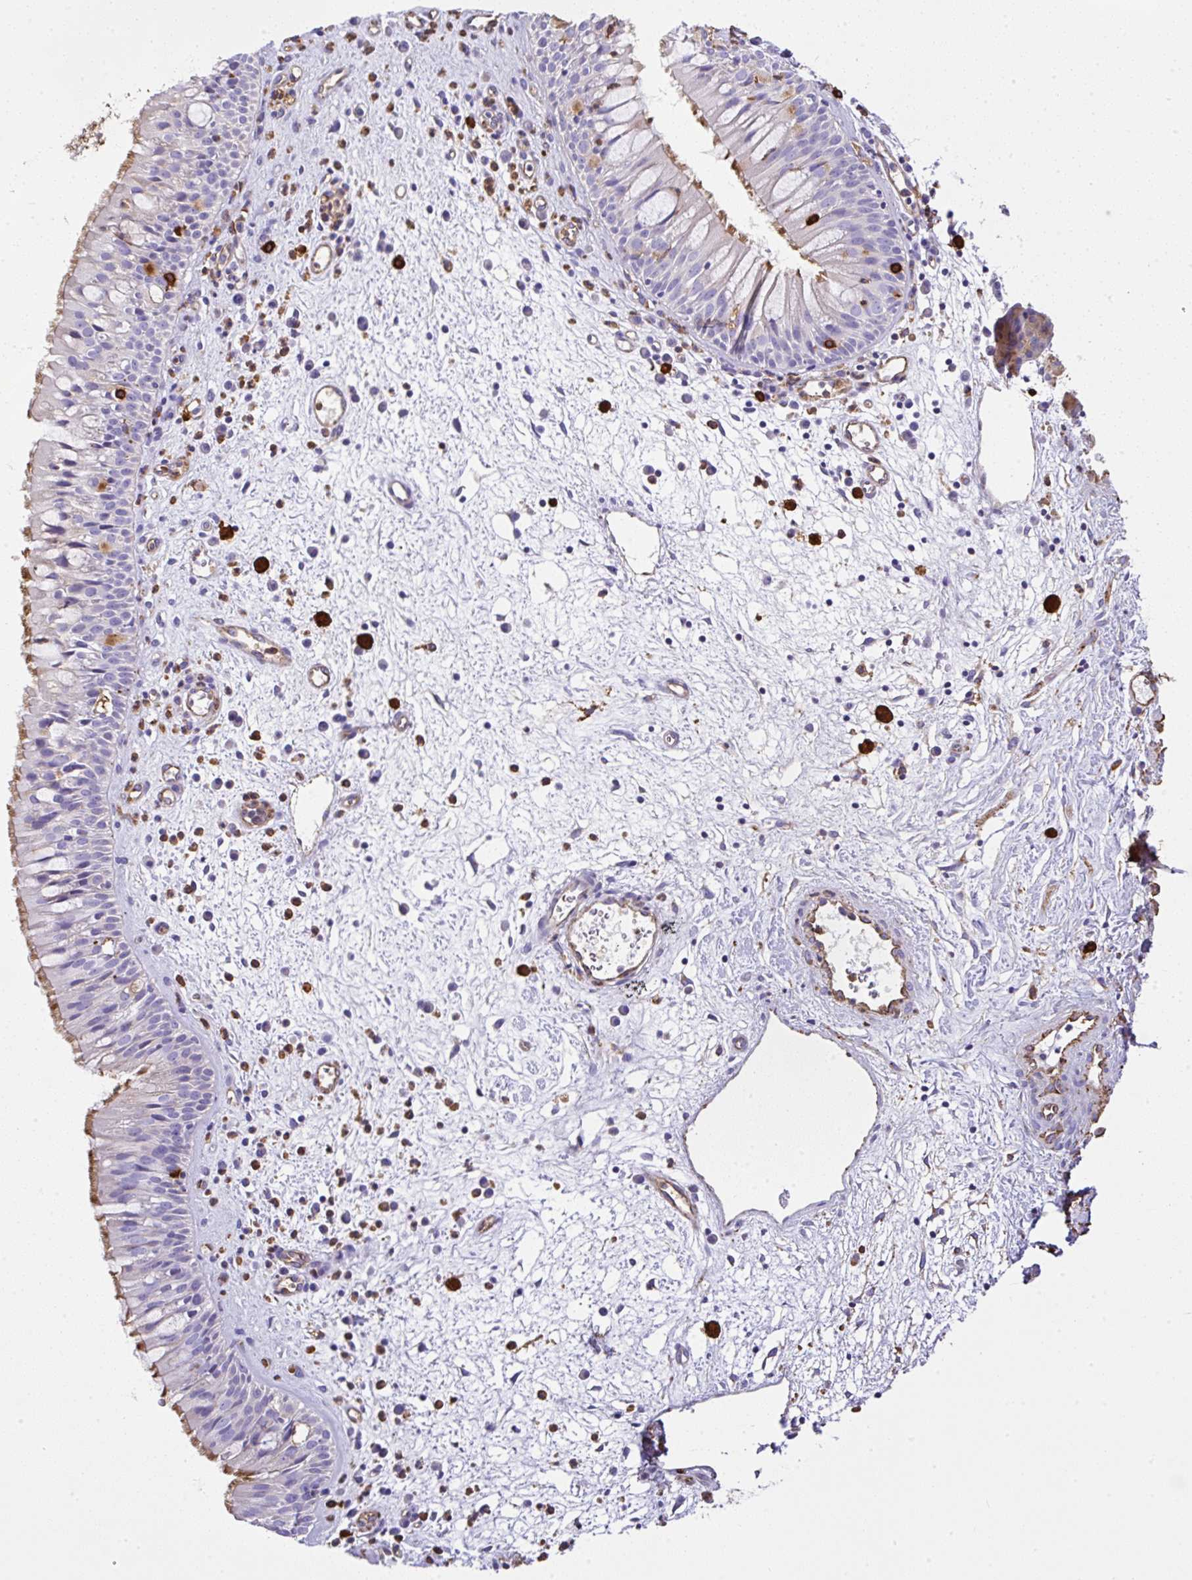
{"staining": {"intensity": "moderate", "quantity": "25%-75%", "location": "cytoplasmic/membranous"}, "tissue": "nasopharynx", "cell_type": "Respiratory epithelial cells", "image_type": "normal", "snomed": [{"axis": "morphology", "description": "Normal tissue, NOS"}, {"axis": "topography", "description": "Nasopharynx"}], "caption": "The image shows immunohistochemical staining of unremarkable nasopharynx. There is moderate cytoplasmic/membranous staining is appreciated in about 25%-75% of respiratory epithelial cells. (DAB IHC with brightfield microscopy, high magnification).", "gene": "MAGEB5", "patient": {"sex": "male", "age": 65}}